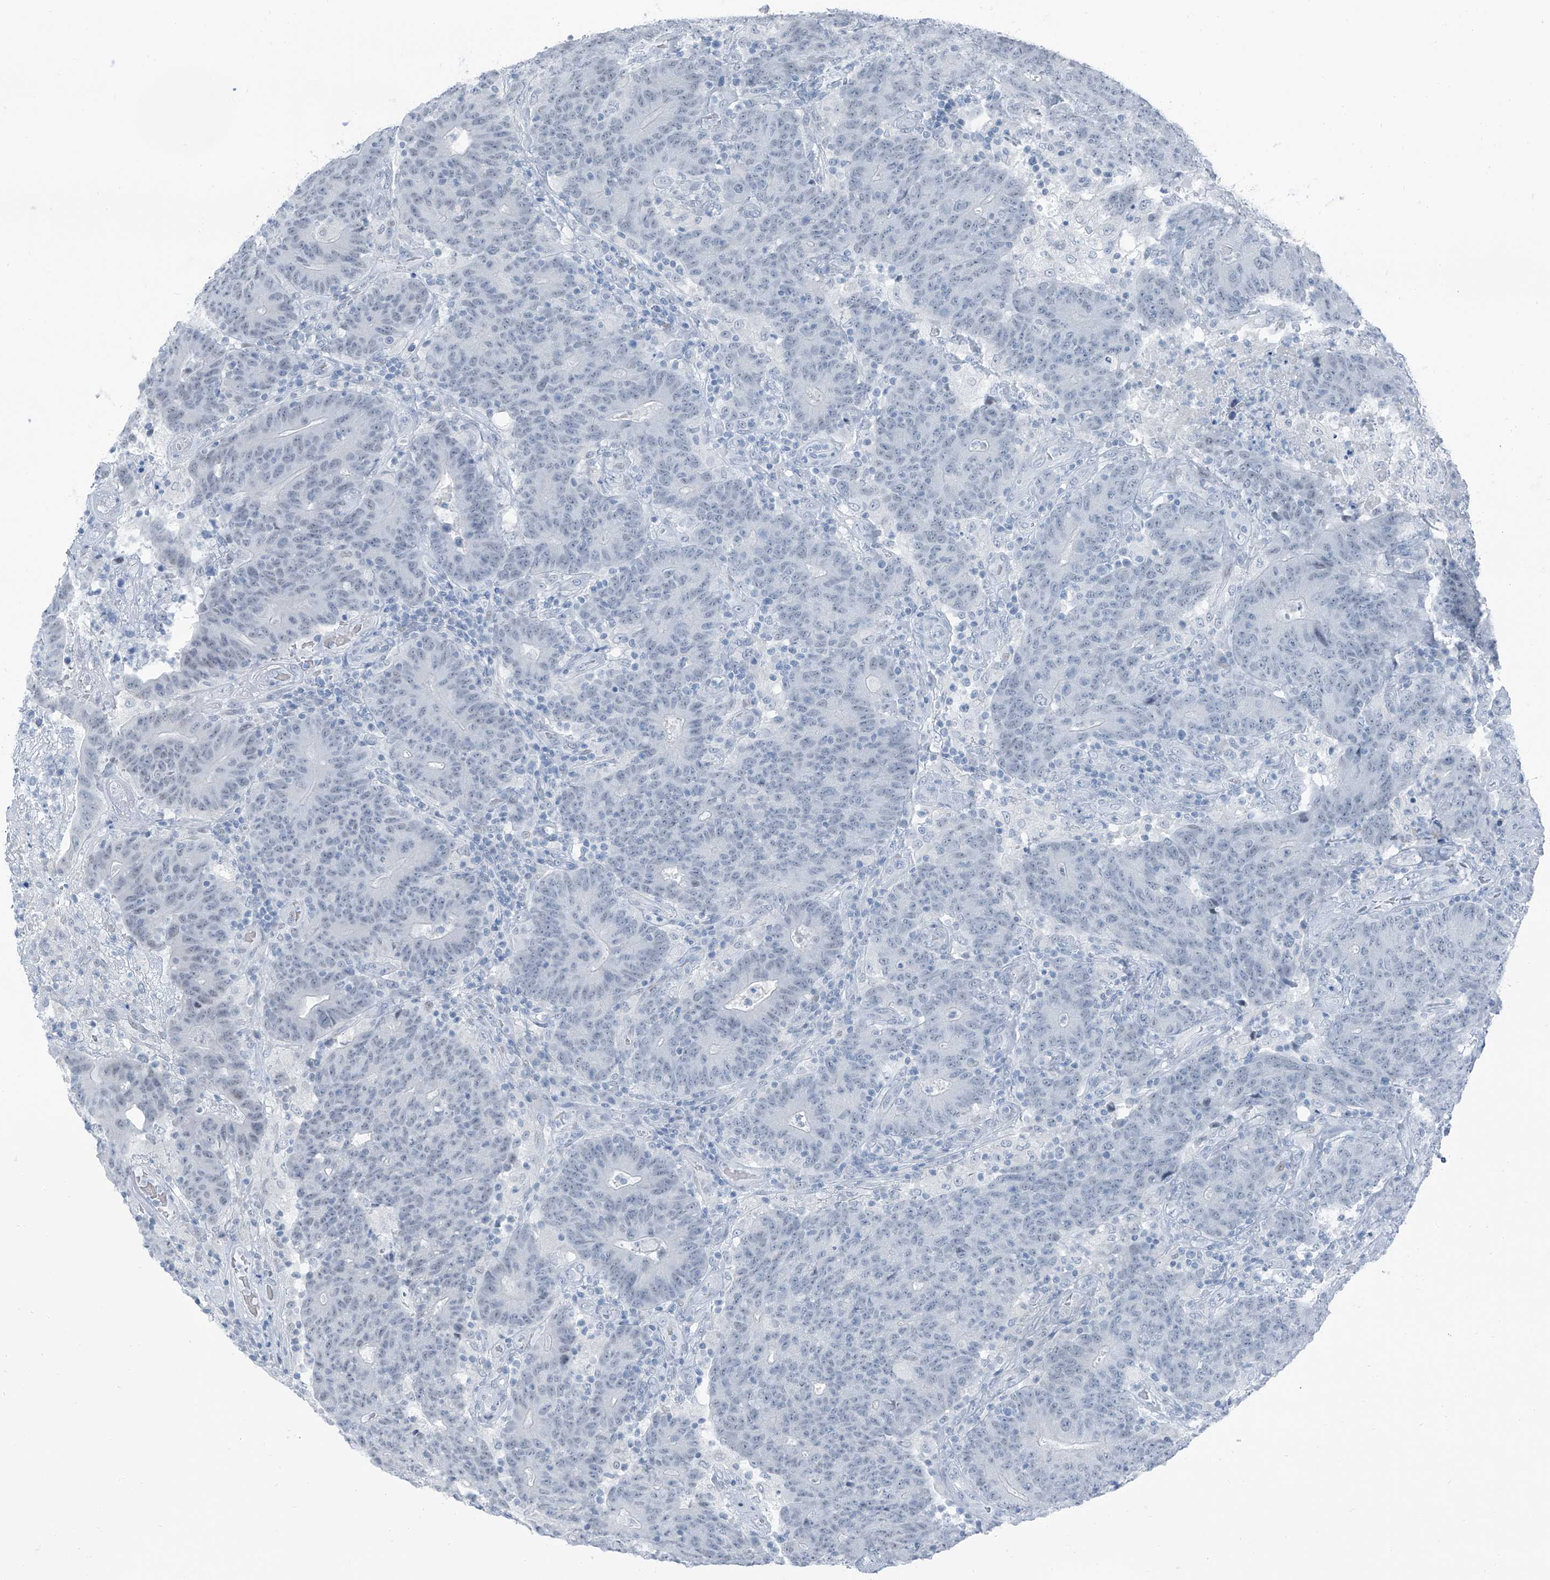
{"staining": {"intensity": "negative", "quantity": "none", "location": "none"}, "tissue": "colorectal cancer", "cell_type": "Tumor cells", "image_type": "cancer", "snomed": [{"axis": "morphology", "description": "Normal tissue, NOS"}, {"axis": "morphology", "description": "Adenocarcinoma, NOS"}, {"axis": "topography", "description": "Colon"}], "caption": "Immunohistochemical staining of colorectal cancer (adenocarcinoma) shows no significant staining in tumor cells.", "gene": "RGN", "patient": {"sex": "female", "age": 75}}